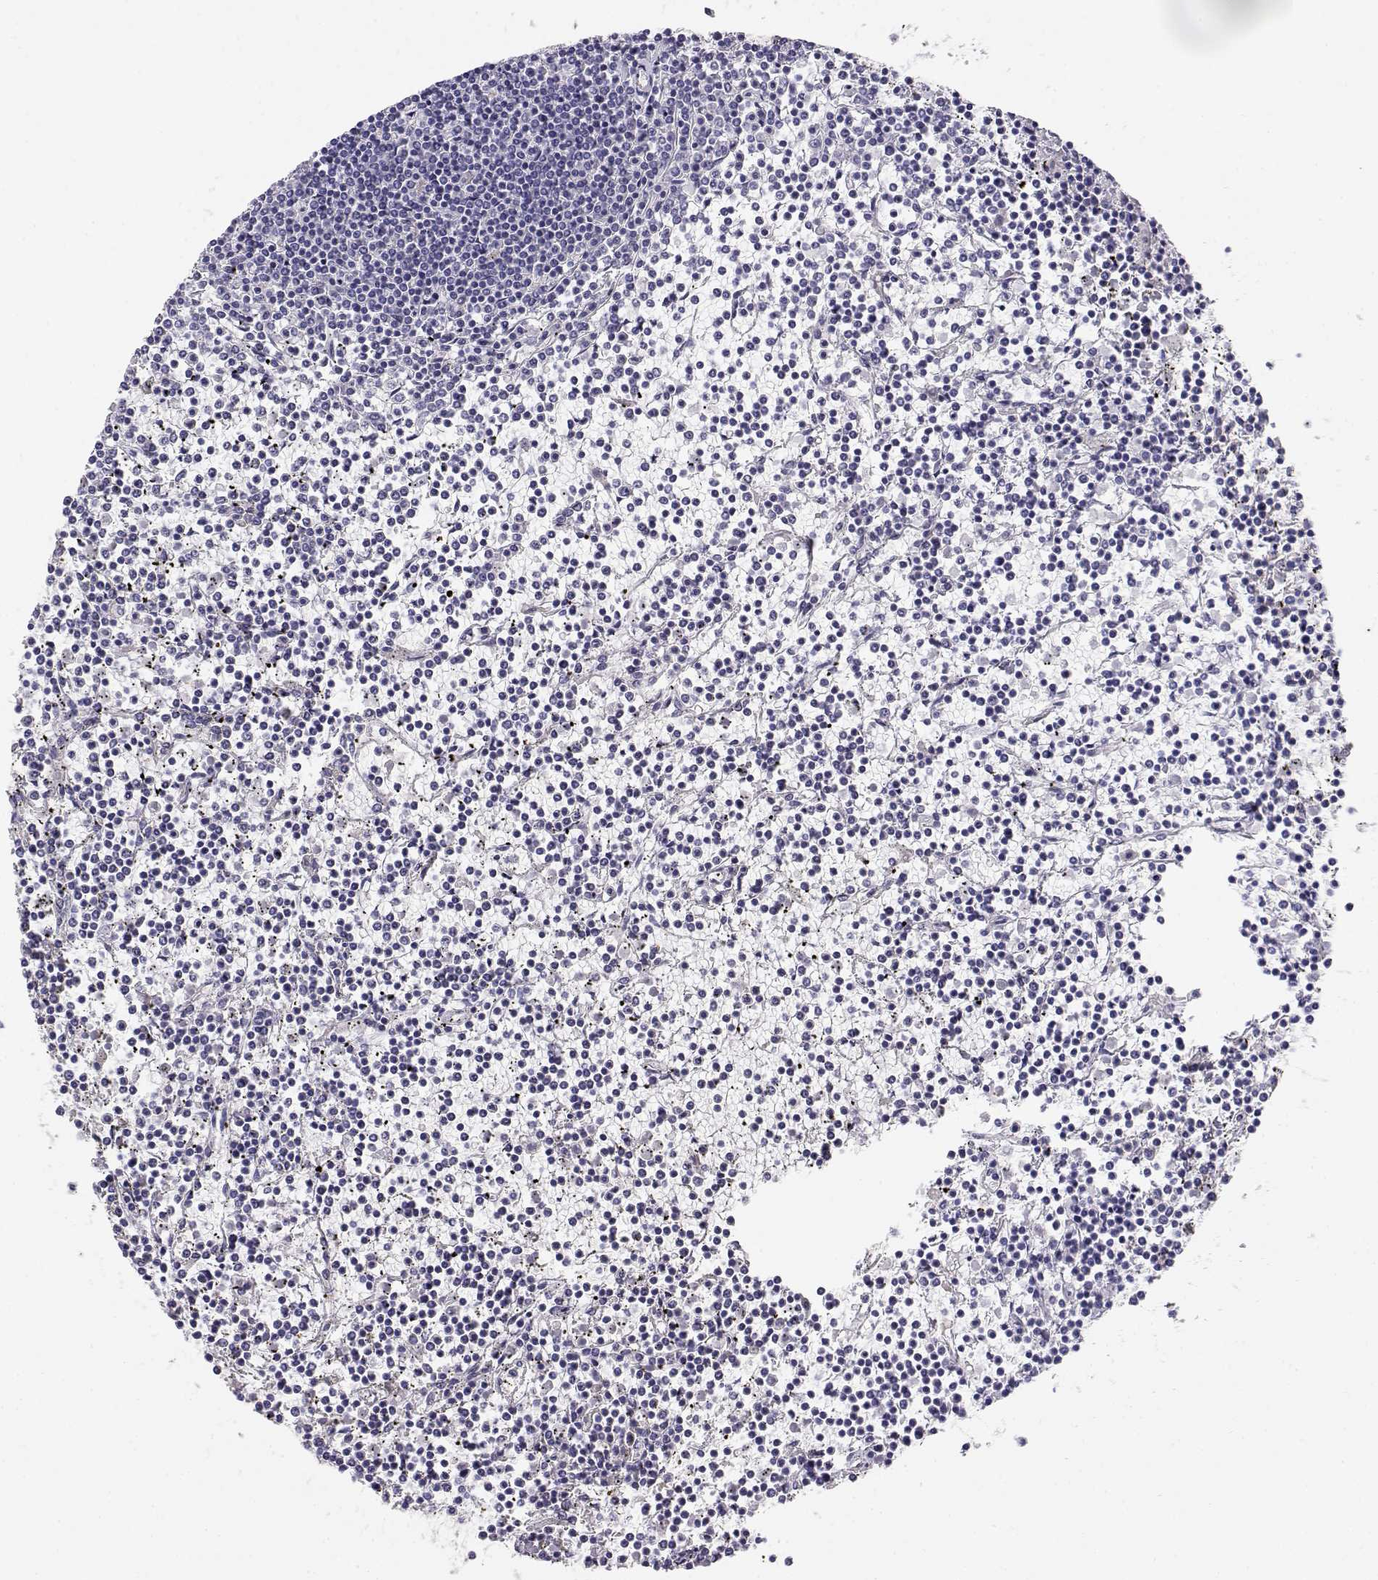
{"staining": {"intensity": "negative", "quantity": "none", "location": "none"}, "tissue": "lymphoma", "cell_type": "Tumor cells", "image_type": "cancer", "snomed": [{"axis": "morphology", "description": "Malignant lymphoma, non-Hodgkin's type, Low grade"}, {"axis": "topography", "description": "Spleen"}], "caption": "Lymphoma was stained to show a protein in brown. There is no significant expression in tumor cells. Nuclei are stained in blue.", "gene": "GPR174", "patient": {"sex": "female", "age": 19}}